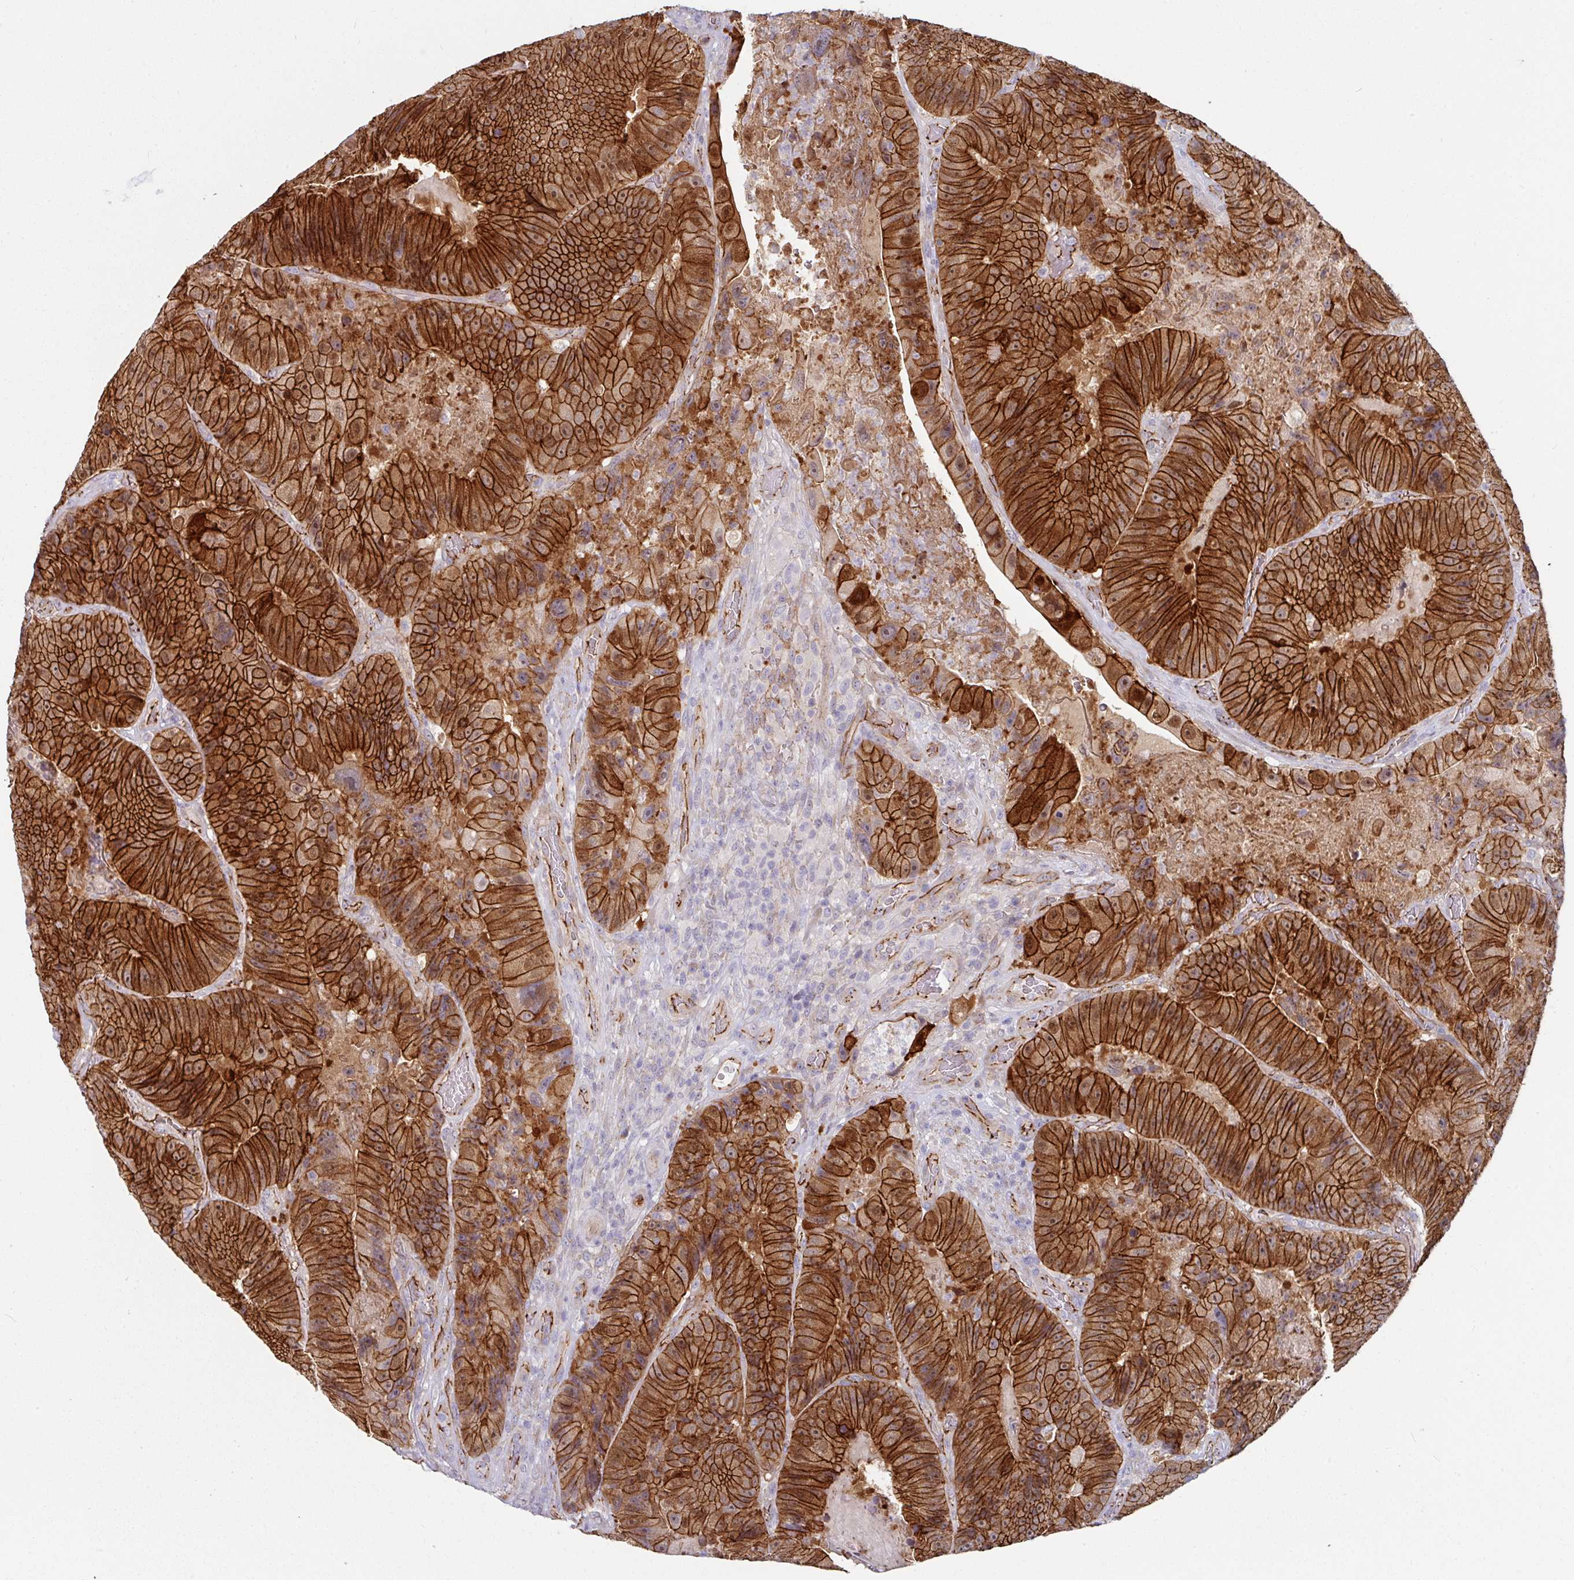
{"staining": {"intensity": "strong", "quantity": ">75%", "location": "cytoplasmic/membranous"}, "tissue": "colorectal cancer", "cell_type": "Tumor cells", "image_type": "cancer", "snomed": [{"axis": "morphology", "description": "Adenocarcinoma, NOS"}, {"axis": "topography", "description": "Colon"}], "caption": "A high amount of strong cytoplasmic/membranous staining is identified in approximately >75% of tumor cells in adenocarcinoma (colorectal) tissue.", "gene": "JUP", "patient": {"sex": "female", "age": 86}}